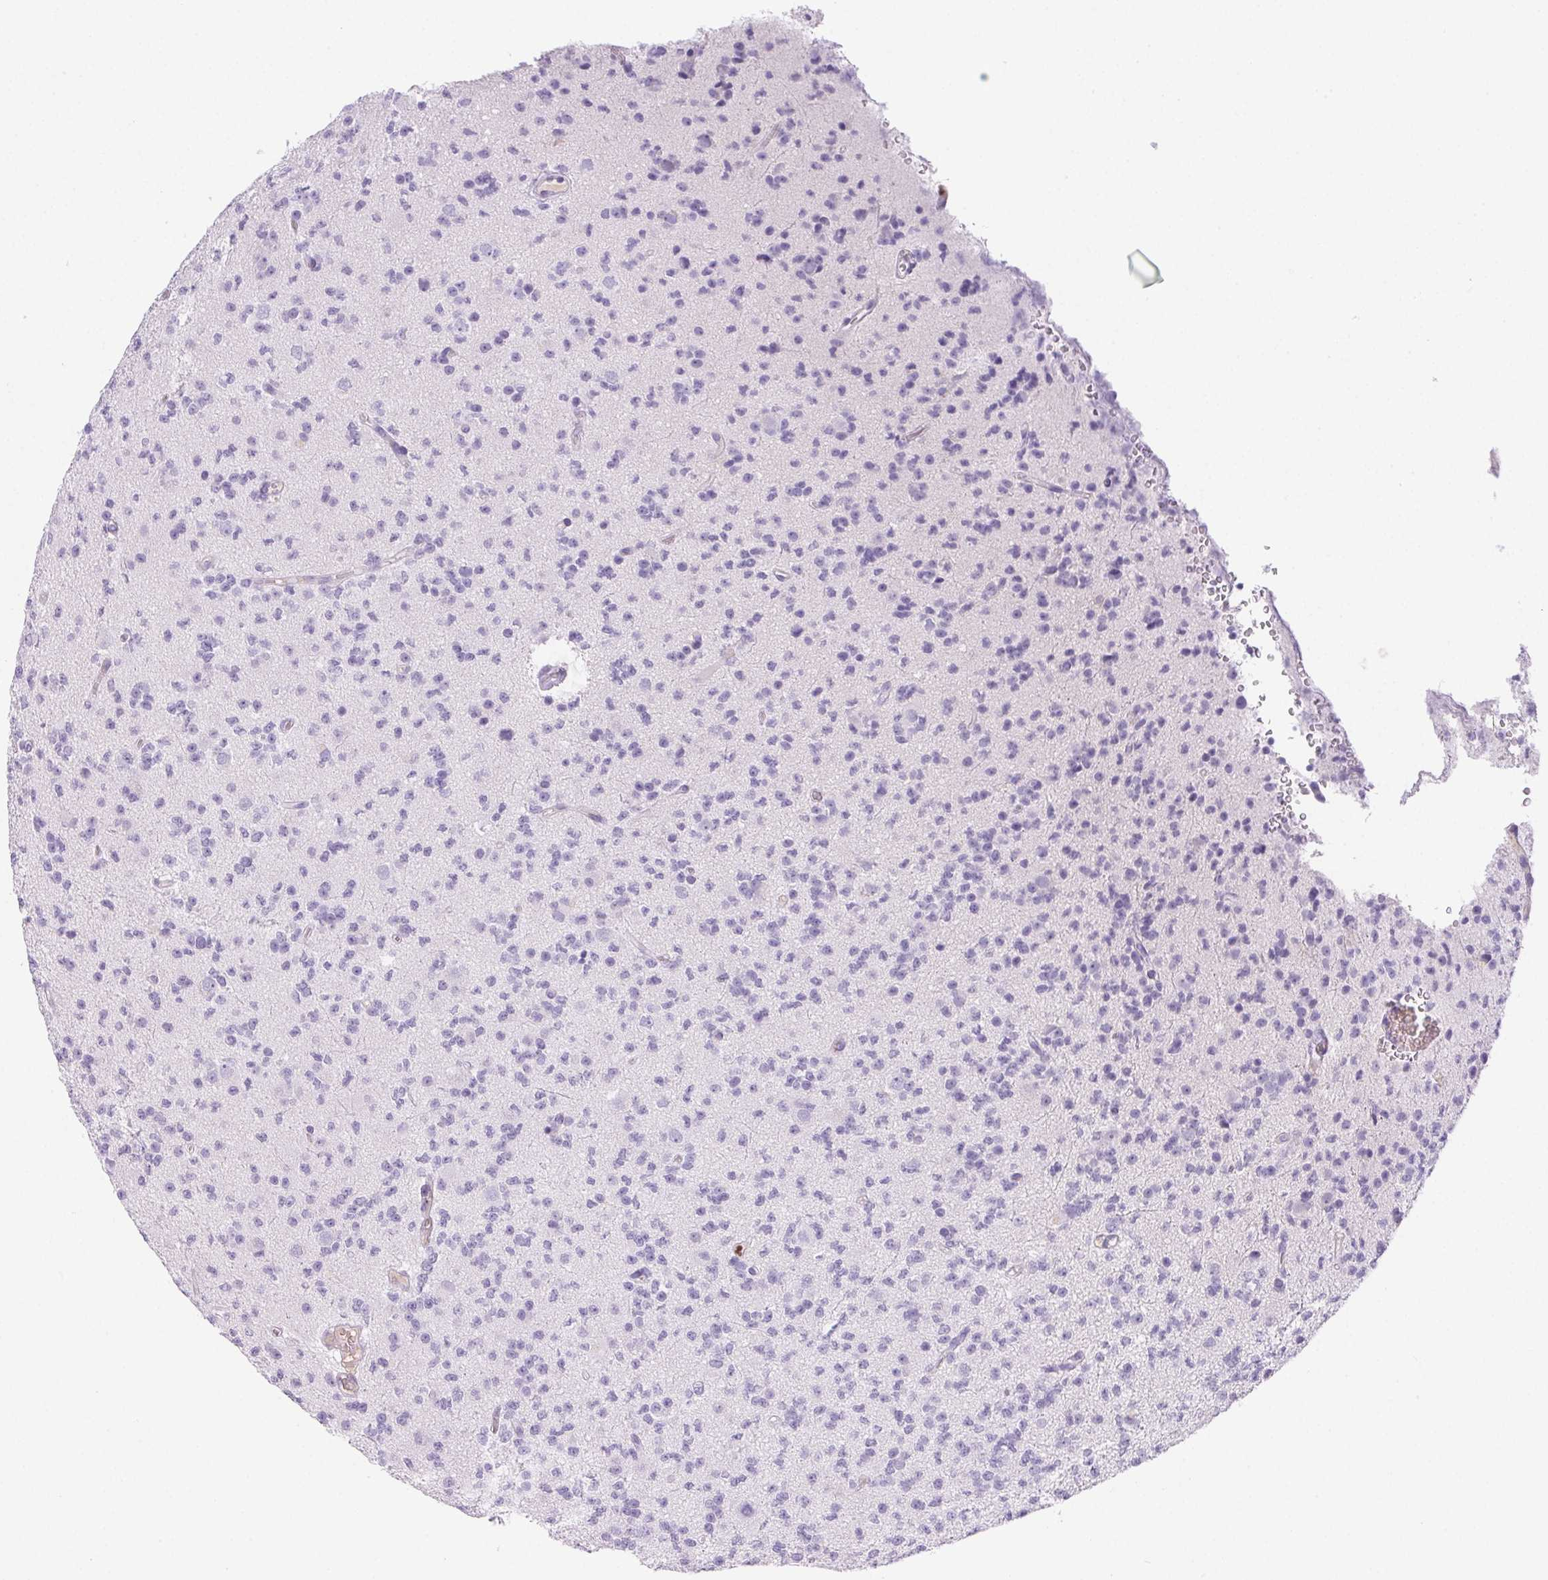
{"staining": {"intensity": "negative", "quantity": "none", "location": "none"}, "tissue": "glioma", "cell_type": "Tumor cells", "image_type": "cancer", "snomed": [{"axis": "morphology", "description": "Glioma, malignant, High grade"}, {"axis": "topography", "description": "Brain"}], "caption": "The micrograph exhibits no staining of tumor cells in malignant glioma (high-grade).", "gene": "PADI4", "patient": {"sex": "male", "age": 36}}